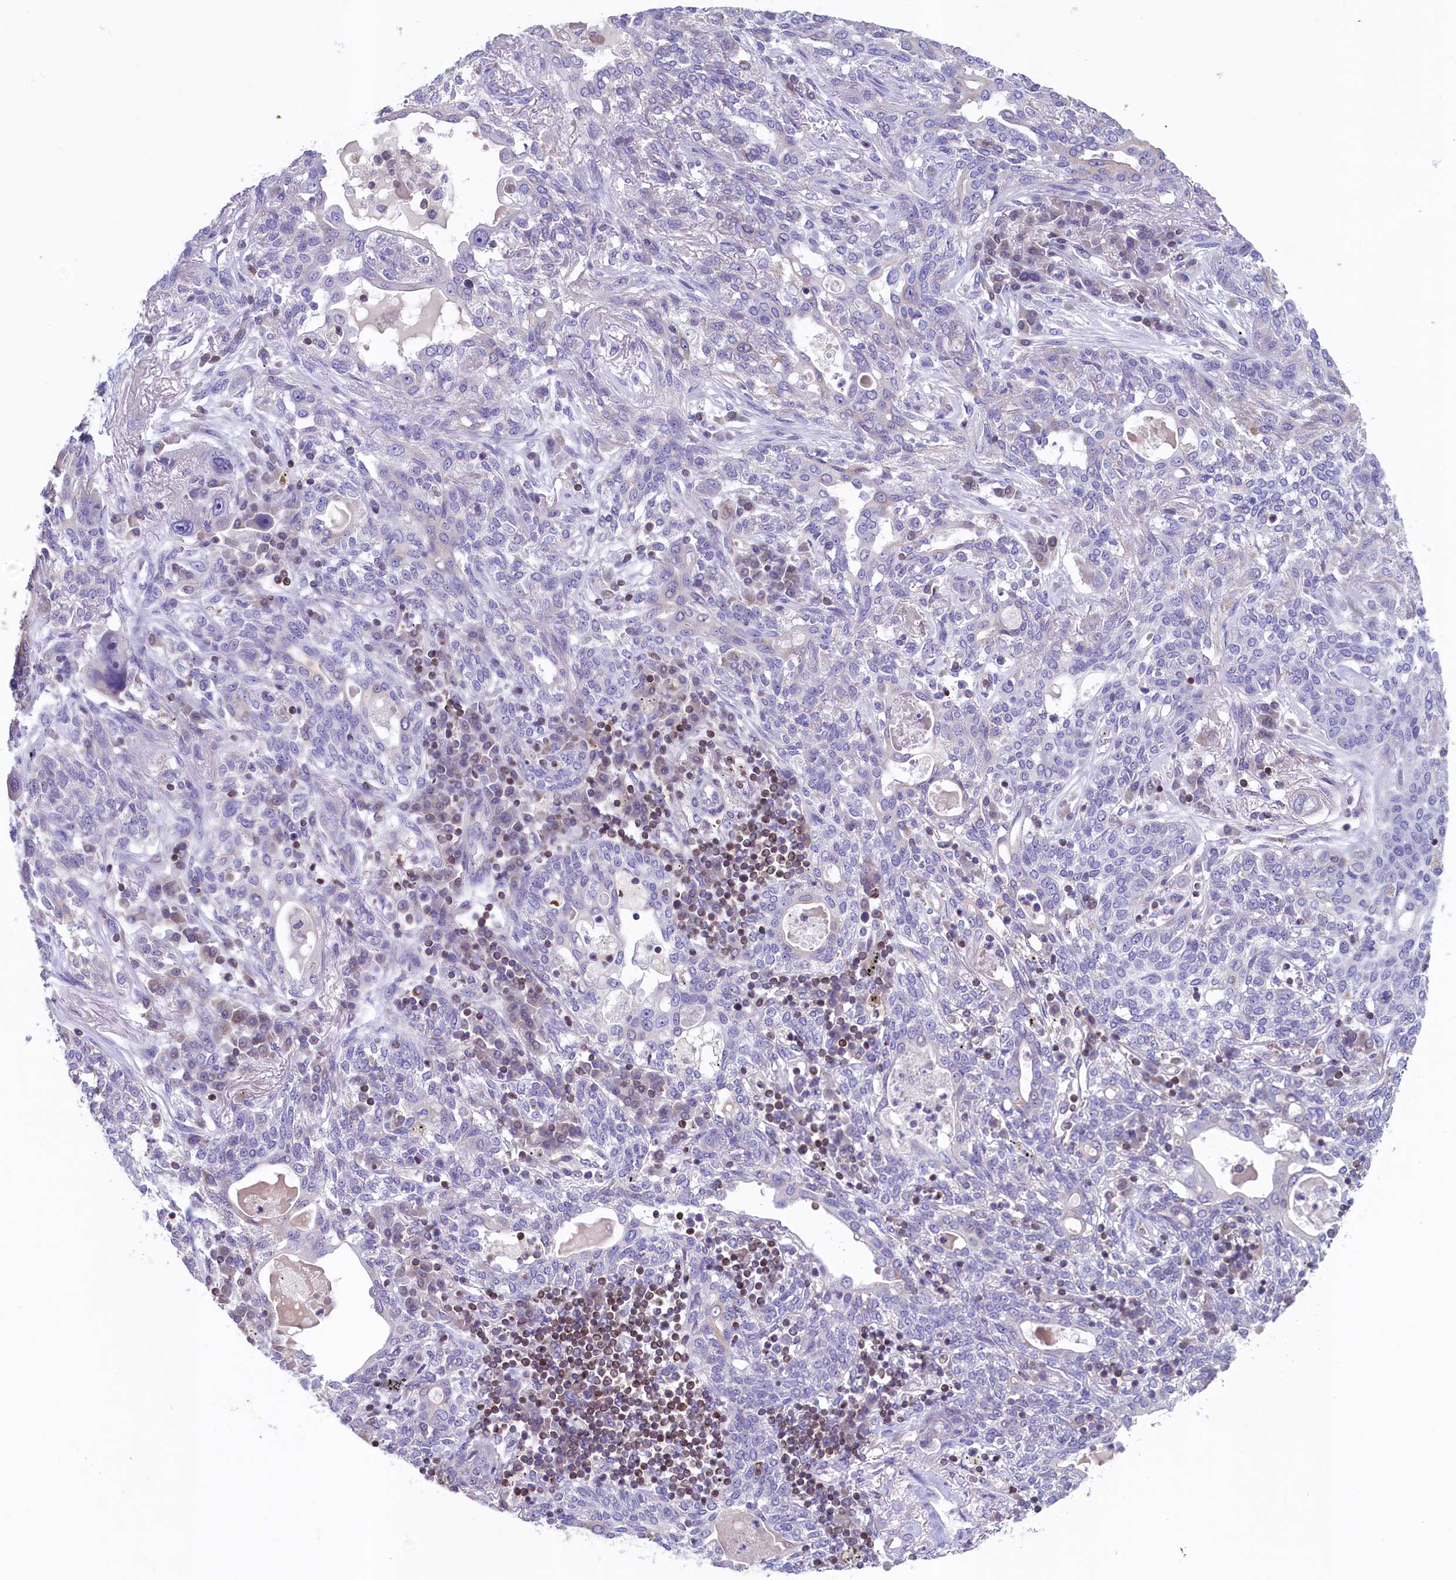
{"staining": {"intensity": "negative", "quantity": "none", "location": "none"}, "tissue": "lung cancer", "cell_type": "Tumor cells", "image_type": "cancer", "snomed": [{"axis": "morphology", "description": "Squamous cell carcinoma, NOS"}, {"axis": "topography", "description": "Lung"}], "caption": "Immunohistochemical staining of human lung cancer reveals no significant expression in tumor cells. The staining is performed using DAB brown chromogen with nuclei counter-stained in using hematoxylin.", "gene": "TRAF3IP3", "patient": {"sex": "female", "age": 70}}